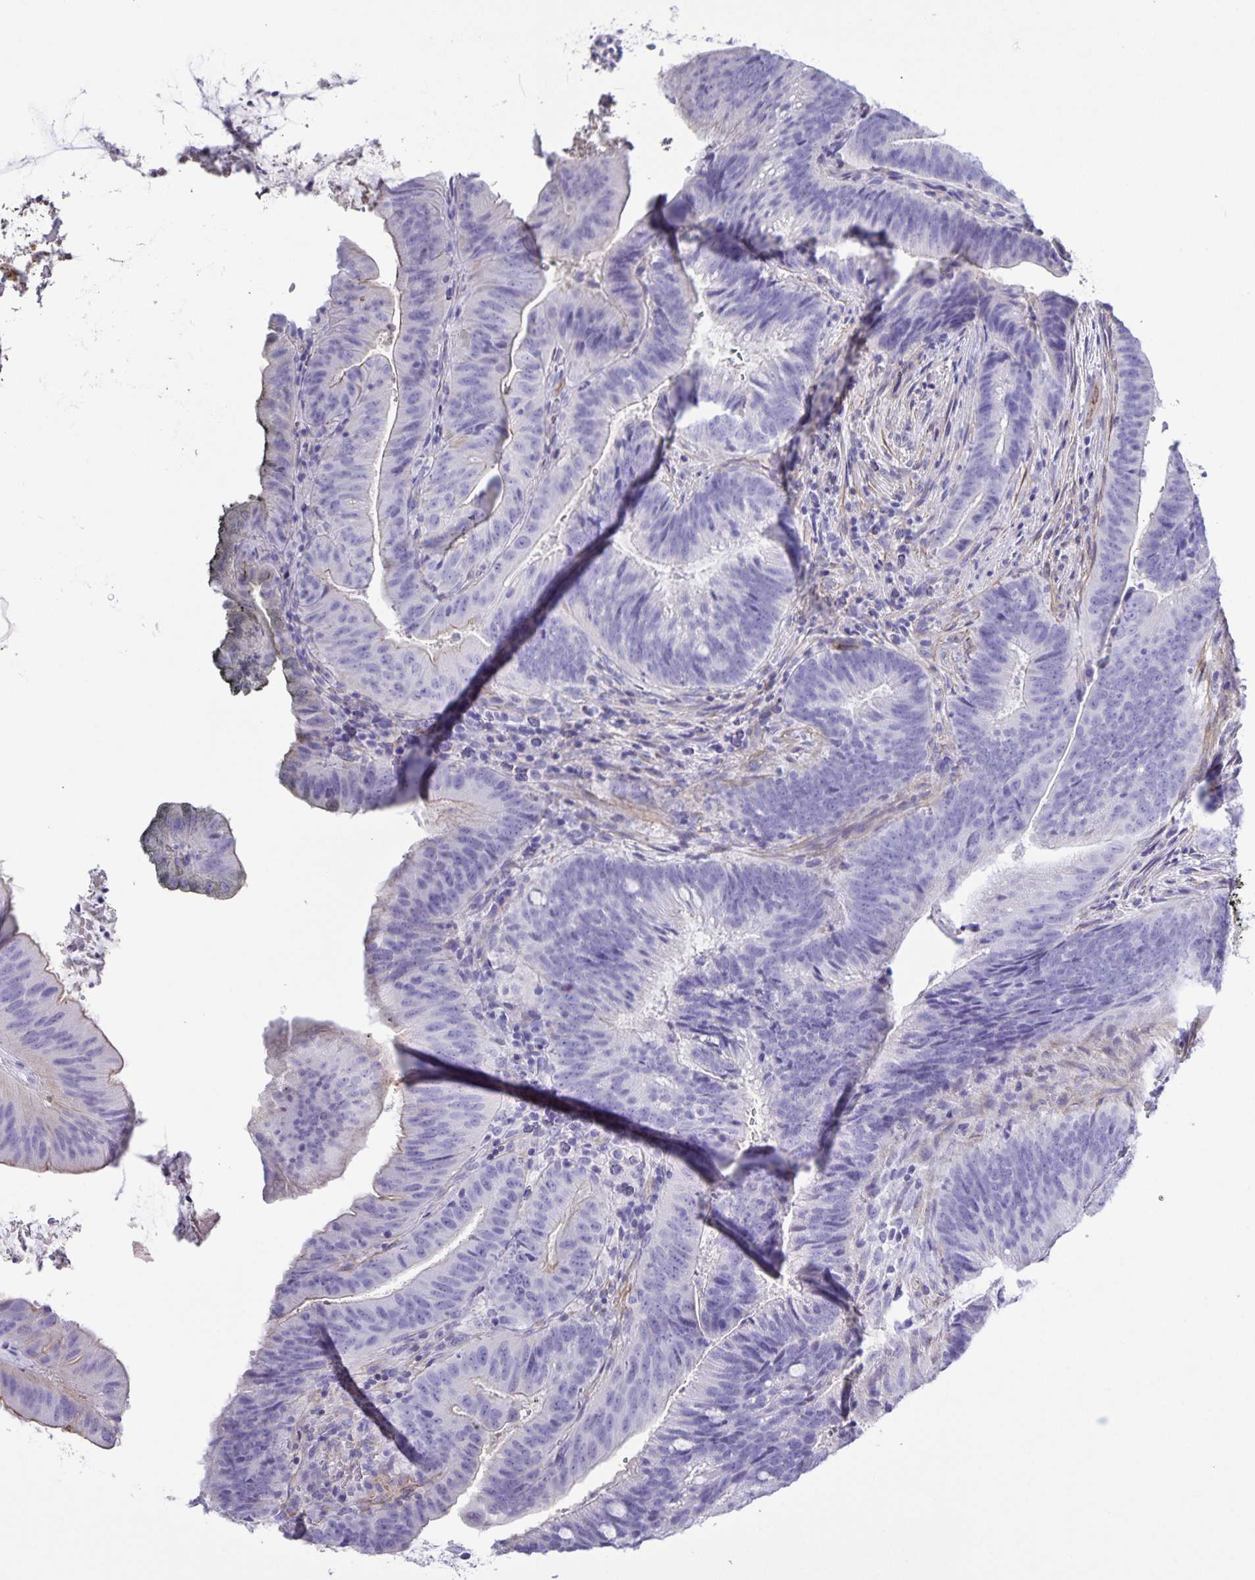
{"staining": {"intensity": "negative", "quantity": "none", "location": "none"}, "tissue": "colorectal cancer", "cell_type": "Tumor cells", "image_type": "cancer", "snomed": [{"axis": "morphology", "description": "Adenocarcinoma, NOS"}, {"axis": "topography", "description": "Colon"}], "caption": "Immunohistochemistry (IHC) photomicrograph of colorectal cancer (adenocarcinoma) stained for a protein (brown), which exhibits no staining in tumor cells. (Immunohistochemistry (IHC), brightfield microscopy, high magnification).", "gene": "UBQLN3", "patient": {"sex": "female", "age": 43}}